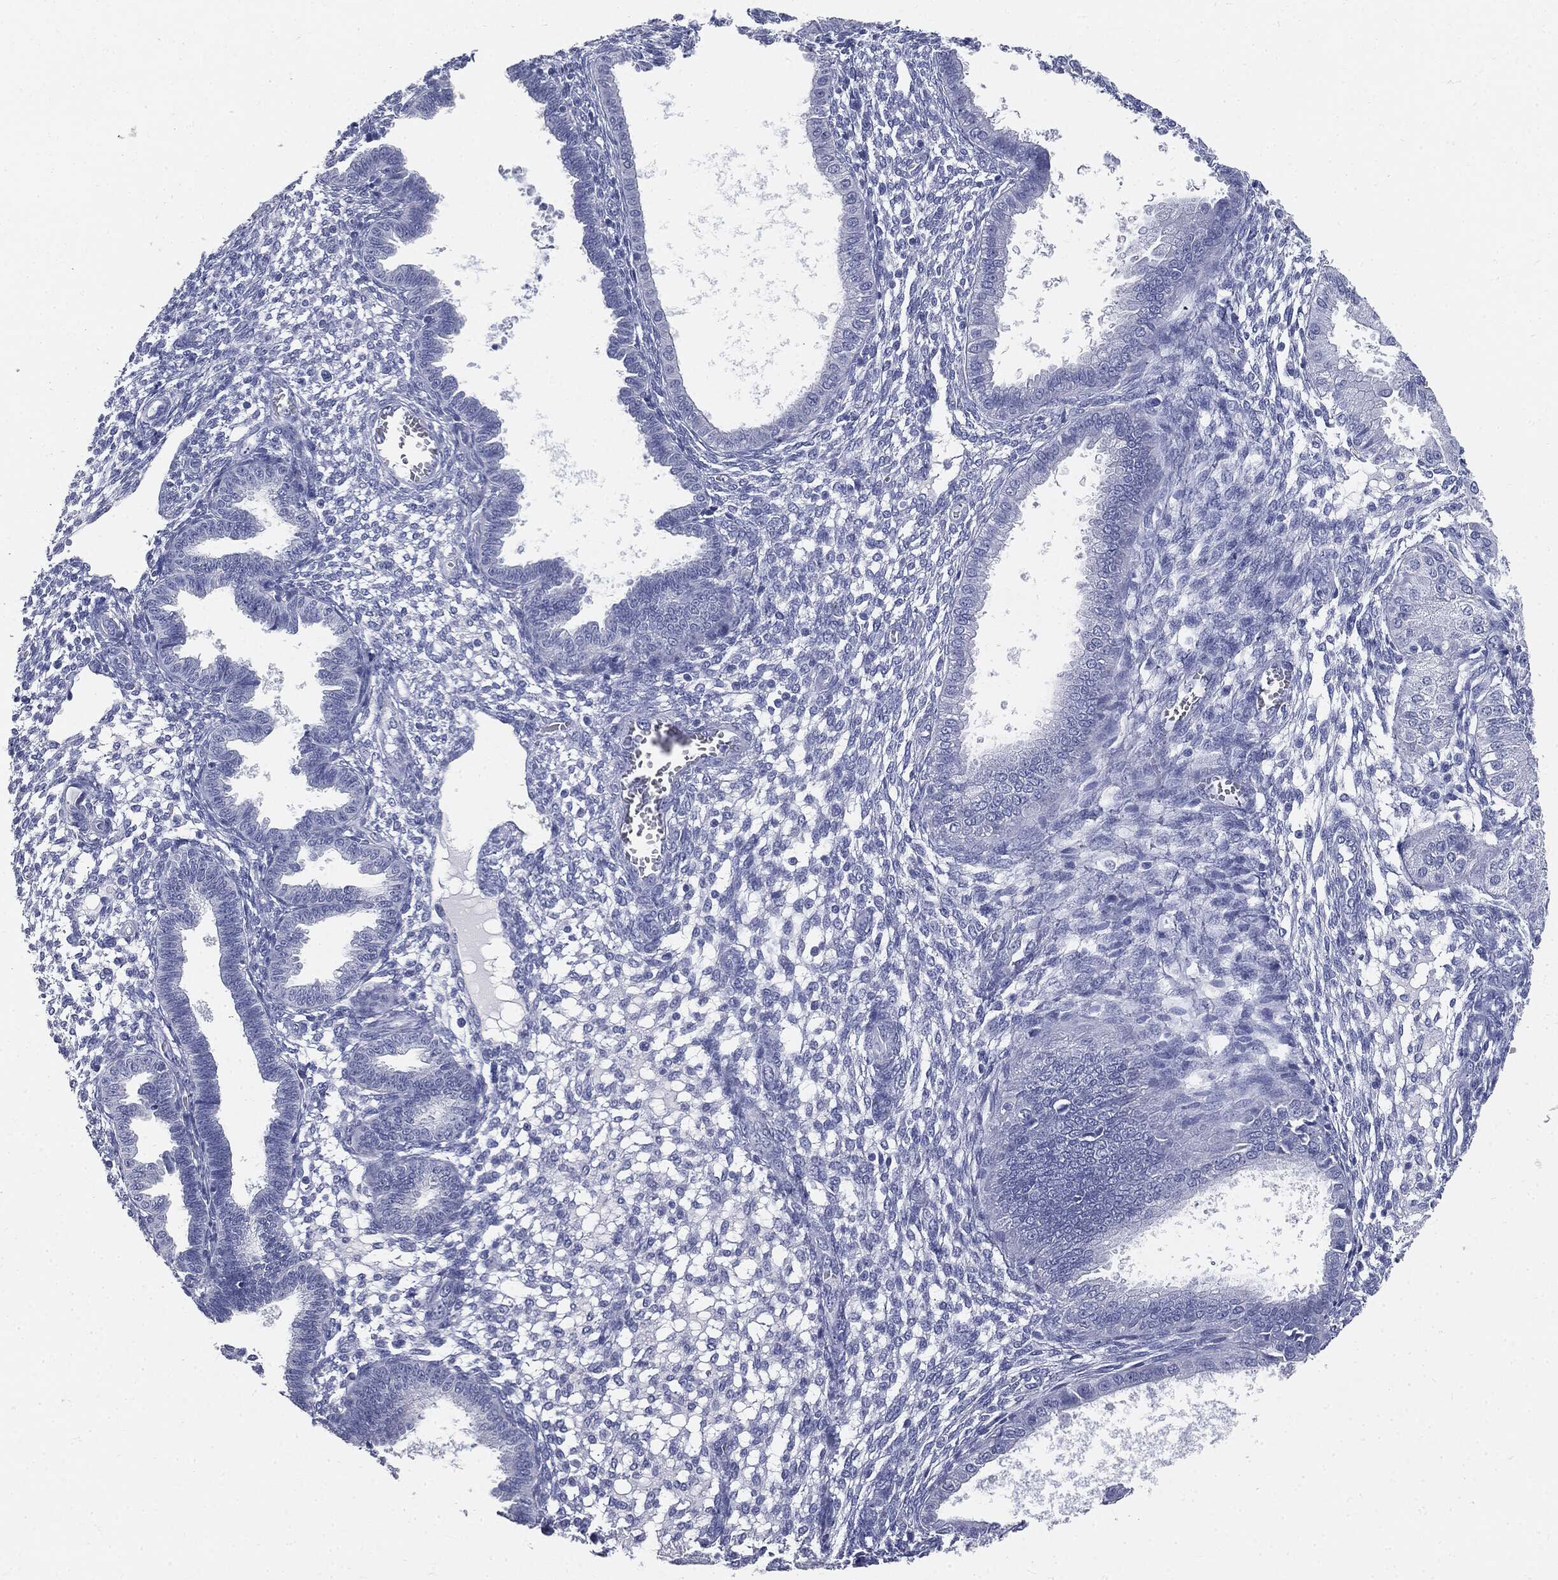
{"staining": {"intensity": "negative", "quantity": "none", "location": "none"}, "tissue": "endometrium", "cell_type": "Cells in endometrial stroma", "image_type": "normal", "snomed": [{"axis": "morphology", "description": "Normal tissue, NOS"}, {"axis": "topography", "description": "Endometrium"}], "caption": "Cells in endometrial stroma are negative for protein expression in benign human endometrium. (IHC, brightfield microscopy, high magnification).", "gene": "CUZD1", "patient": {"sex": "female", "age": 43}}